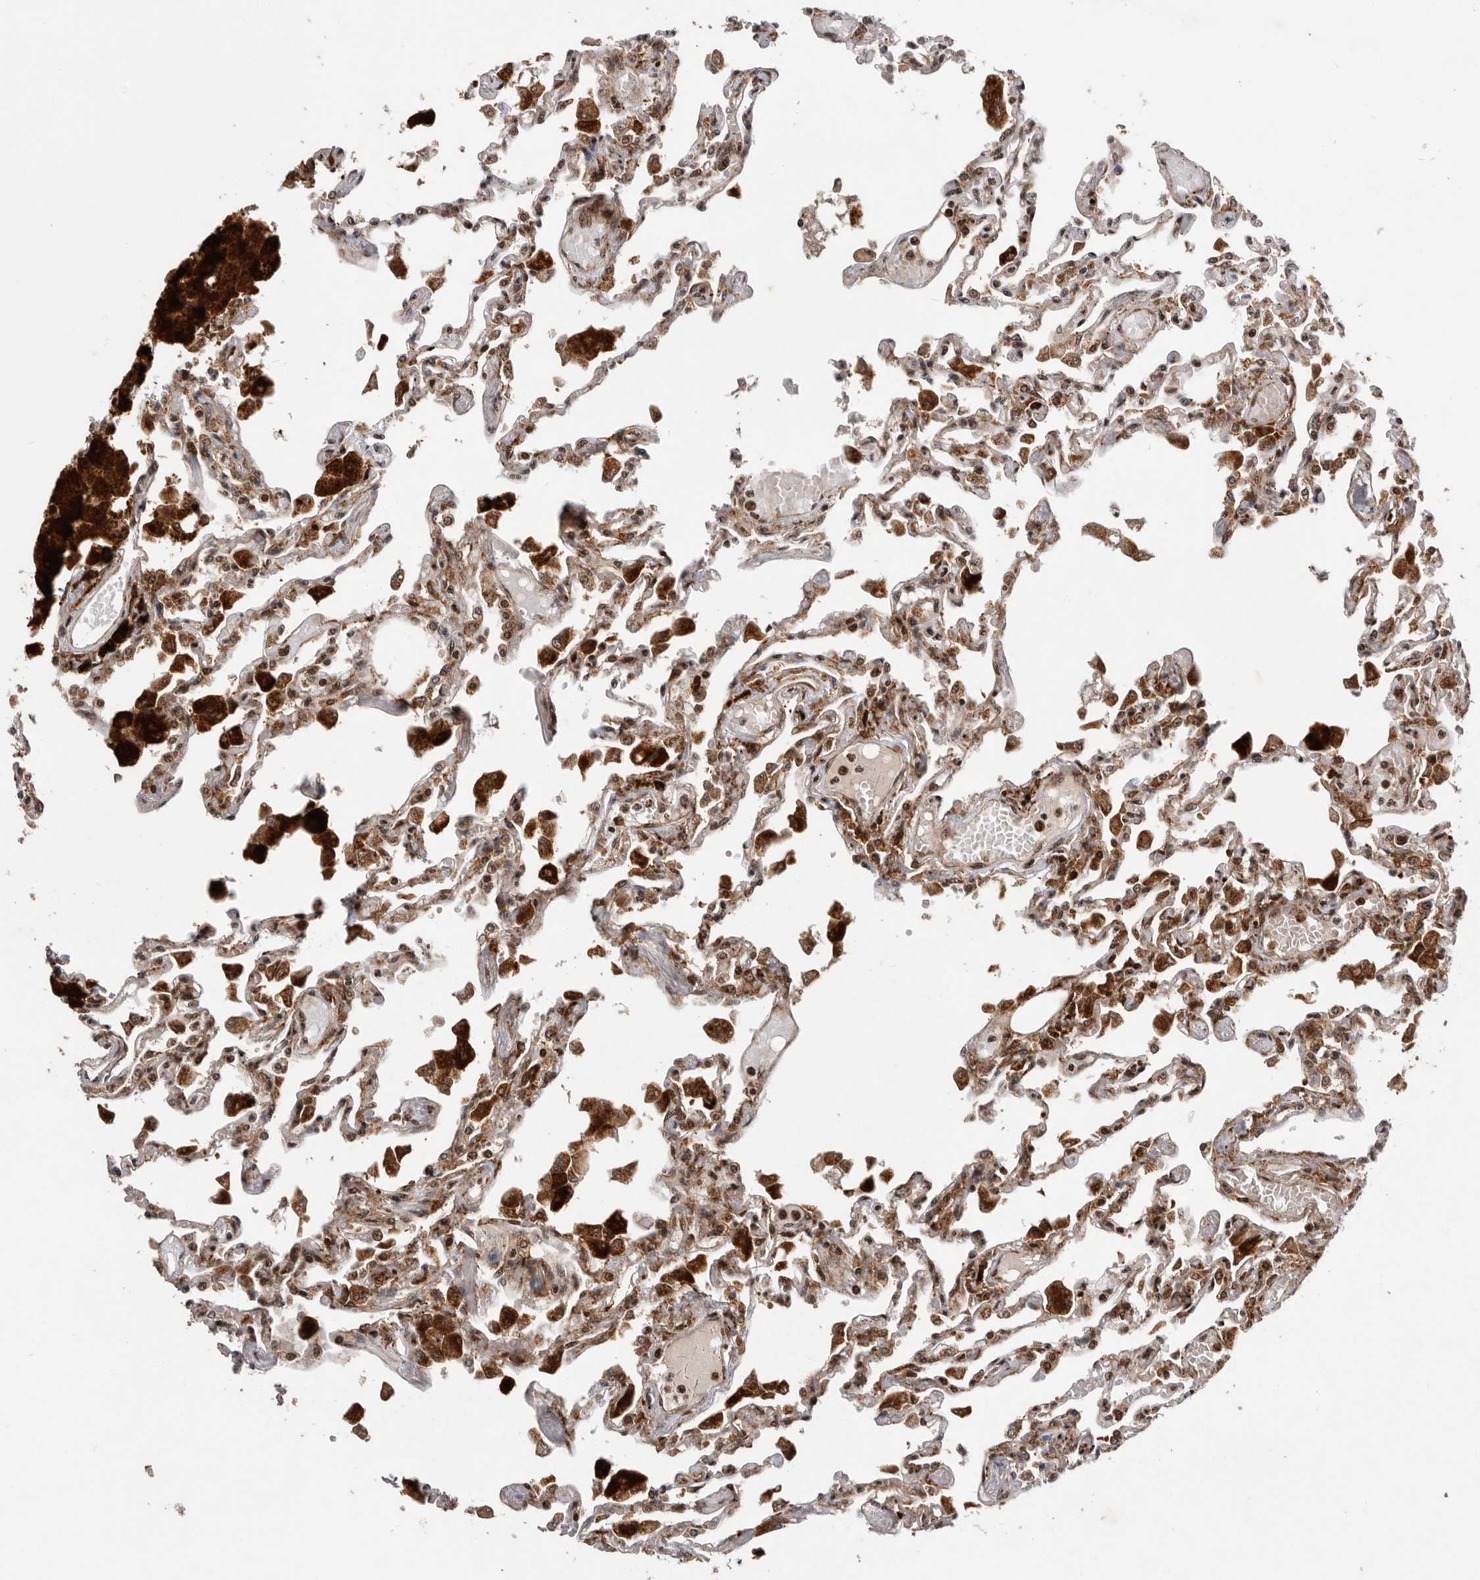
{"staining": {"intensity": "moderate", "quantity": "25%-75%", "location": "cytoplasmic/membranous,nuclear"}, "tissue": "lung", "cell_type": "Alveolar cells", "image_type": "normal", "snomed": [{"axis": "morphology", "description": "Normal tissue, NOS"}, {"axis": "topography", "description": "Bronchus"}, {"axis": "topography", "description": "Lung"}], "caption": "Immunohistochemistry micrograph of unremarkable lung: lung stained using immunohistochemistry (IHC) shows medium levels of moderate protein expression localized specifically in the cytoplasmic/membranous,nuclear of alveolar cells, appearing as a cytoplasmic/membranous,nuclear brown color.", "gene": "FZD3", "patient": {"sex": "female", "age": 49}}